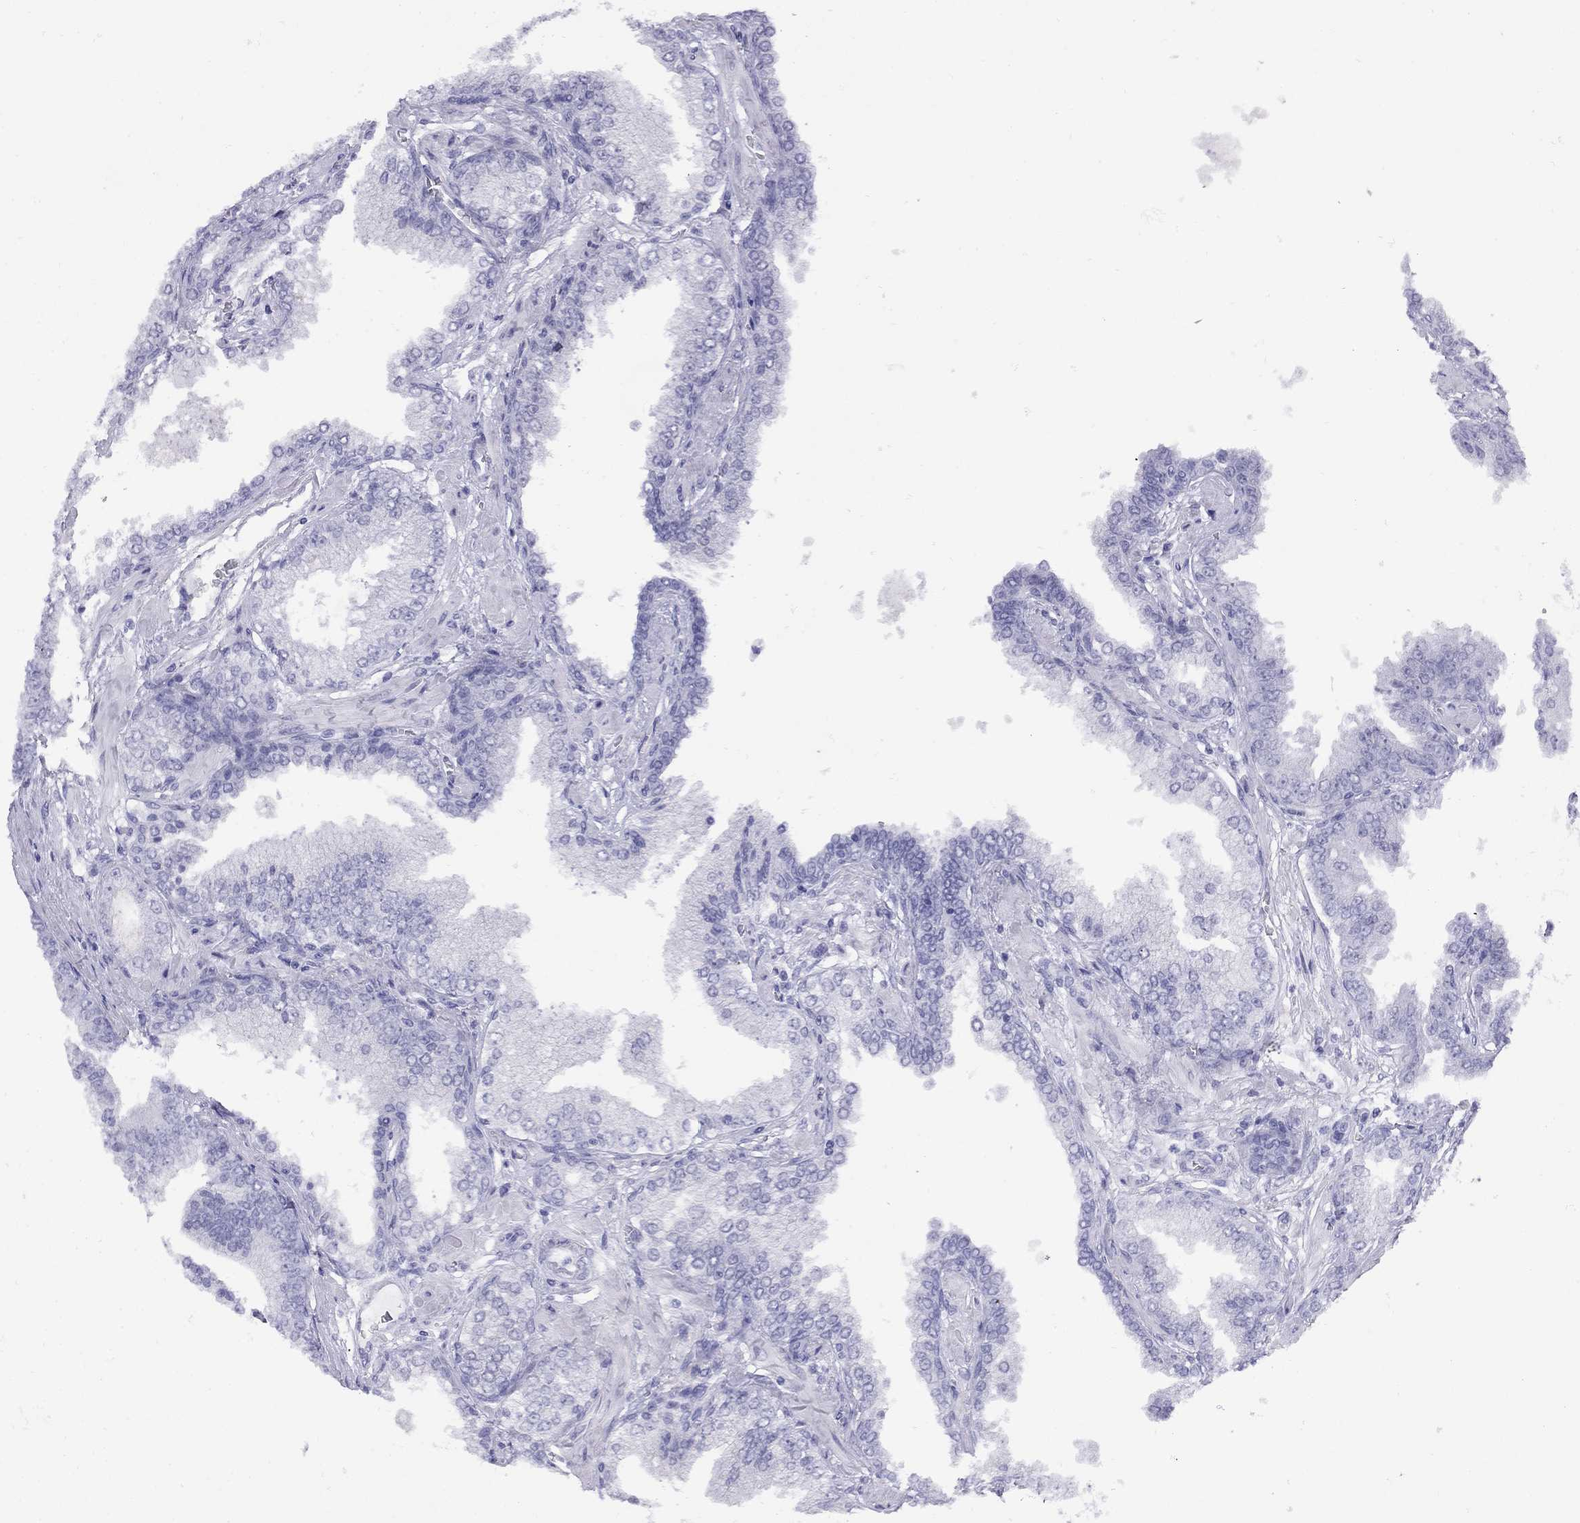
{"staining": {"intensity": "negative", "quantity": "none", "location": "none"}, "tissue": "prostate cancer", "cell_type": "Tumor cells", "image_type": "cancer", "snomed": [{"axis": "morphology", "description": "Adenocarcinoma, NOS"}, {"axis": "topography", "description": "Prostate"}], "caption": "There is no significant positivity in tumor cells of prostate cancer.", "gene": "LYAR", "patient": {"sex": "male", "age": 64}}